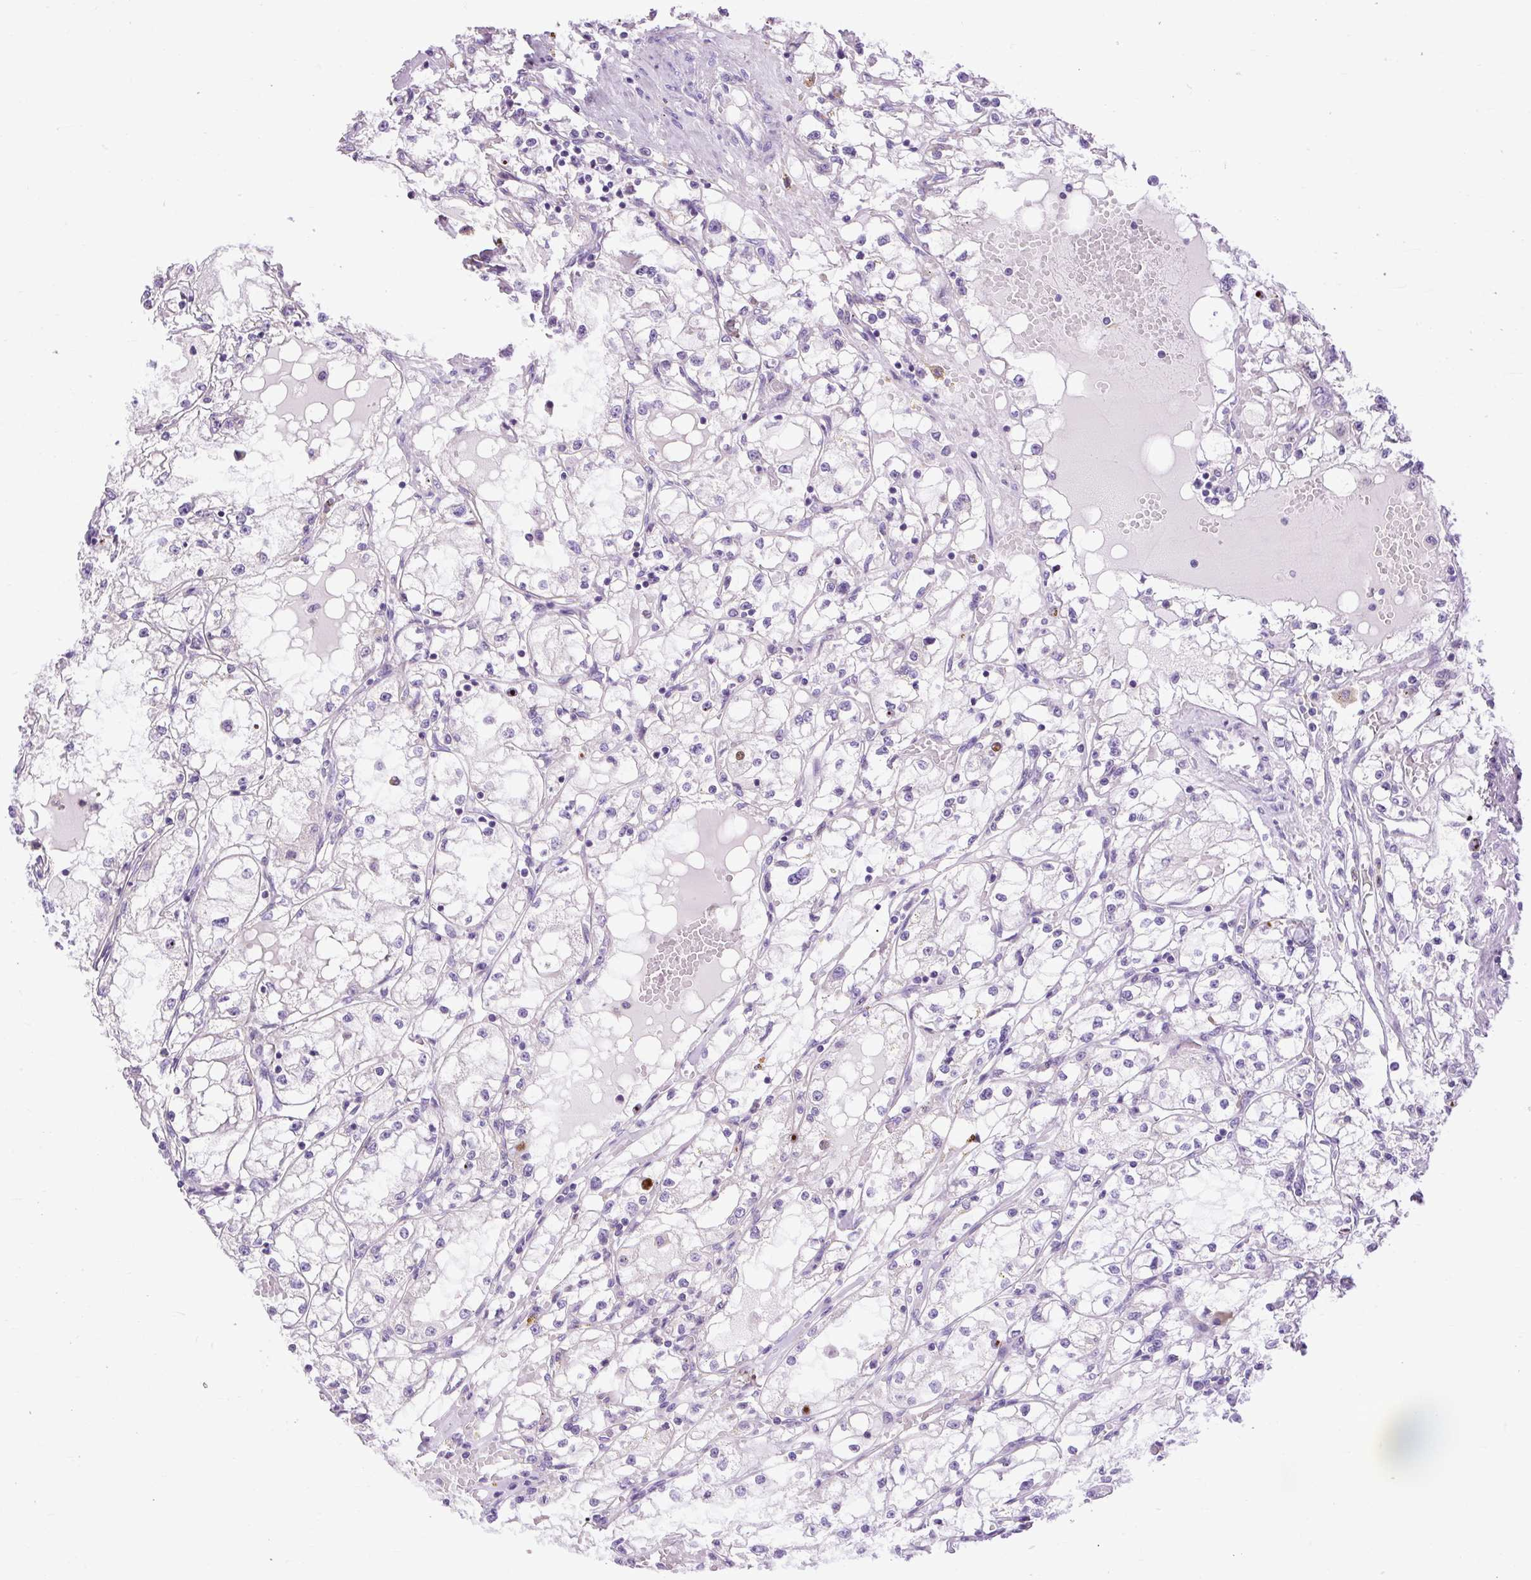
{"staining": {"intensity": "negative", "quantity": "none", "location": "none"}, "tissue": "renal cancer", "cell_type": "Tumor cells", "image_type": "cancer", "snomed": [{"axis": "morphology", "description": "Adenocarcinoma, NOS"}, {"axis": "topography", "description": "Kidney"}], "caption": "An immunohistochemistry micrograph of renal adenocarcinoma is shown. There is no staining in tumor cells of renal adenocarcinoma. (DAB (3,3'-diaminobenzidine) immunohistochemistry (IHC), high magnification).", "gene": "SYBU", "patient": {"sex": "male", "age": 56}}